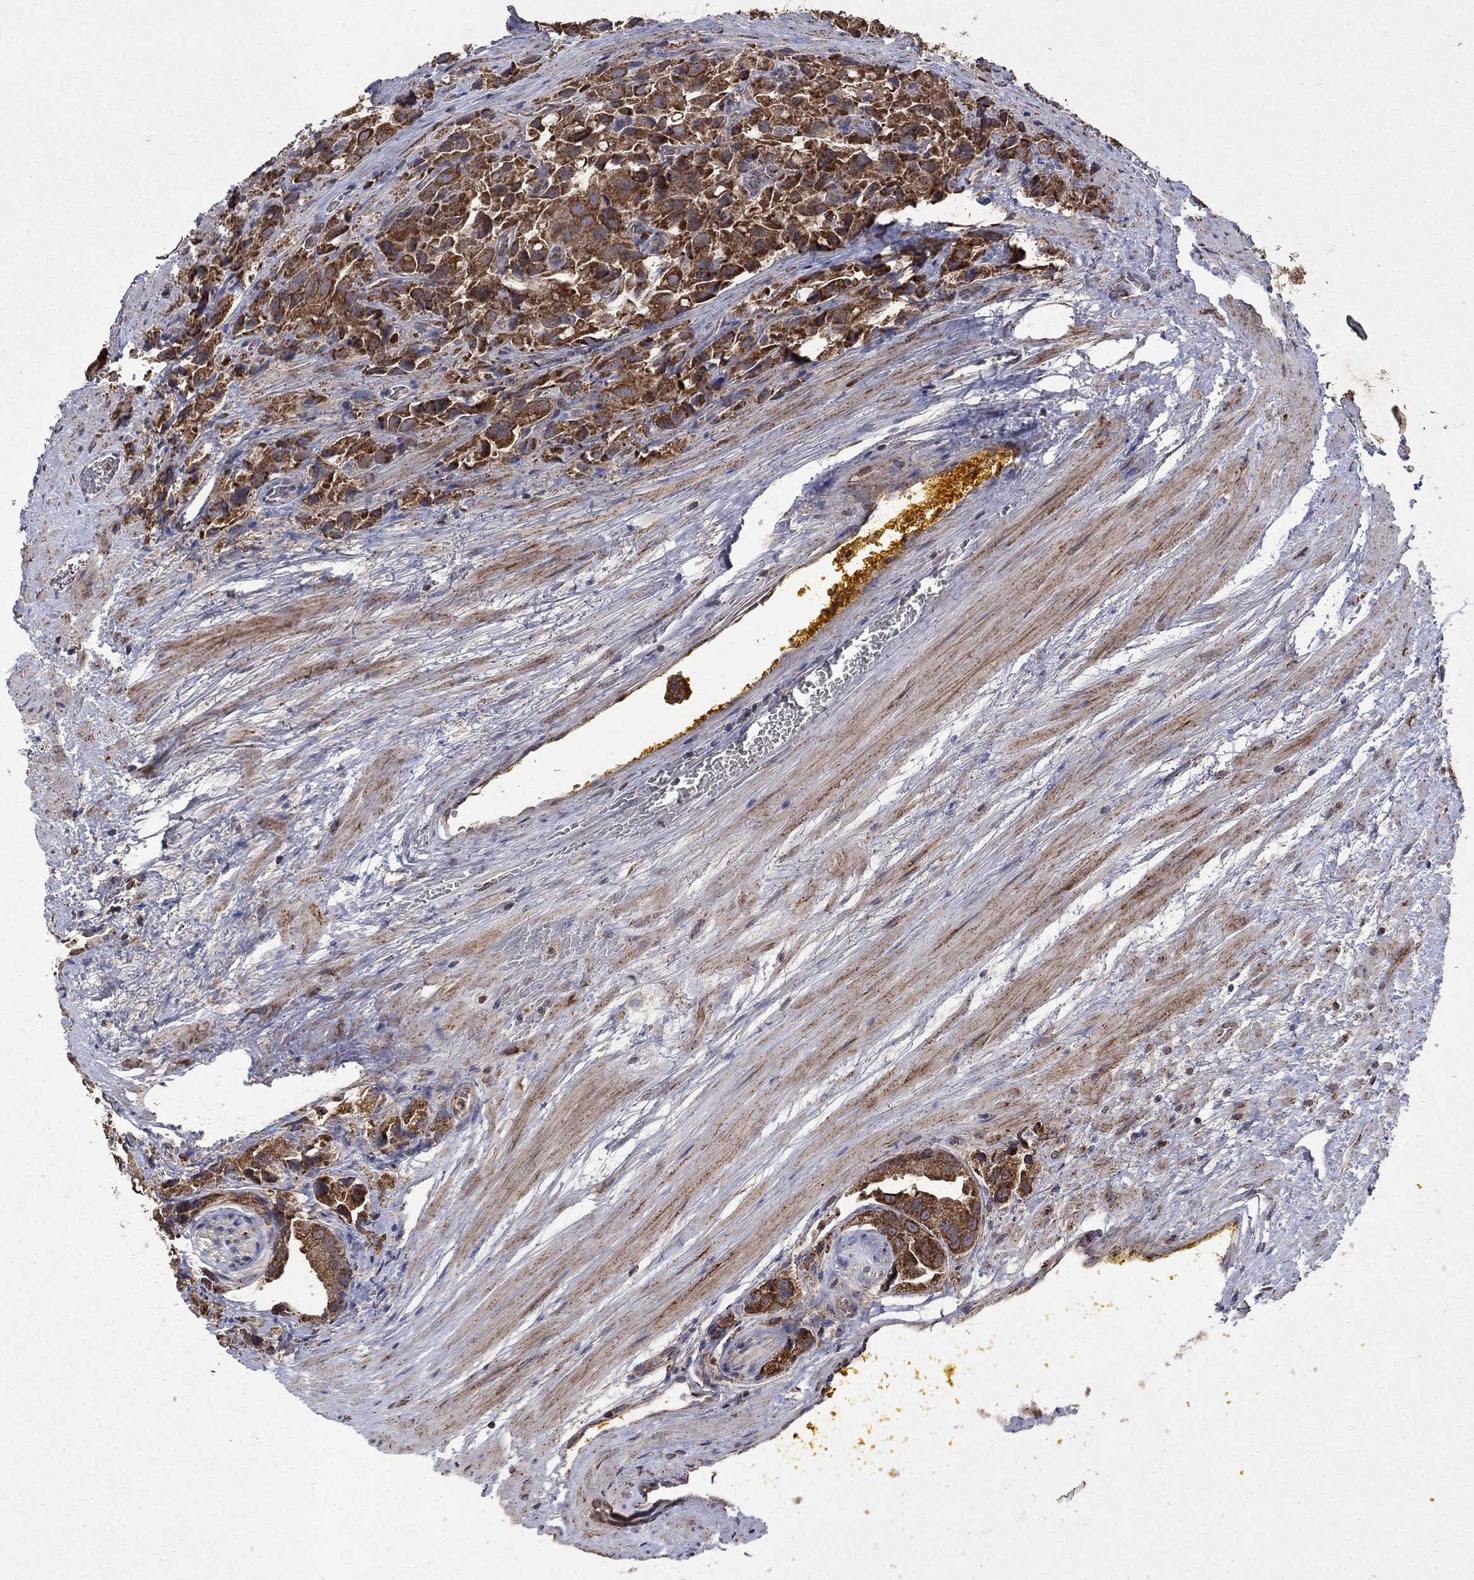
{"staining": {"intensity": "strong", "quantity": ">75%", "location": "cytoplasmic/membranous"}, "tissue": "prostate cancer", "cell_type": "Tumor cells", "image_type": "cancer", "snomed": [{"axis": "morphology", "description": "Adenocarcinoma, NOS"}, {"axis": "topography", "description": "Prostate and seminal vesicle, NOS"}, {"axis": "topography", "description": "Prostate"}], "caption": "Immunohistochemical staining of human prostate cancer (adenocarcinoma) shows high levels of strong cytoplasmic/membranous protein expression in approximately >75% of tumor cells. (Stains: DAB in brown, nuclei in blue, Microscopy: brightfield microscopy at high magnification).", "gene": "DPH1", "patient": {"sex": "male", "age": 67}}